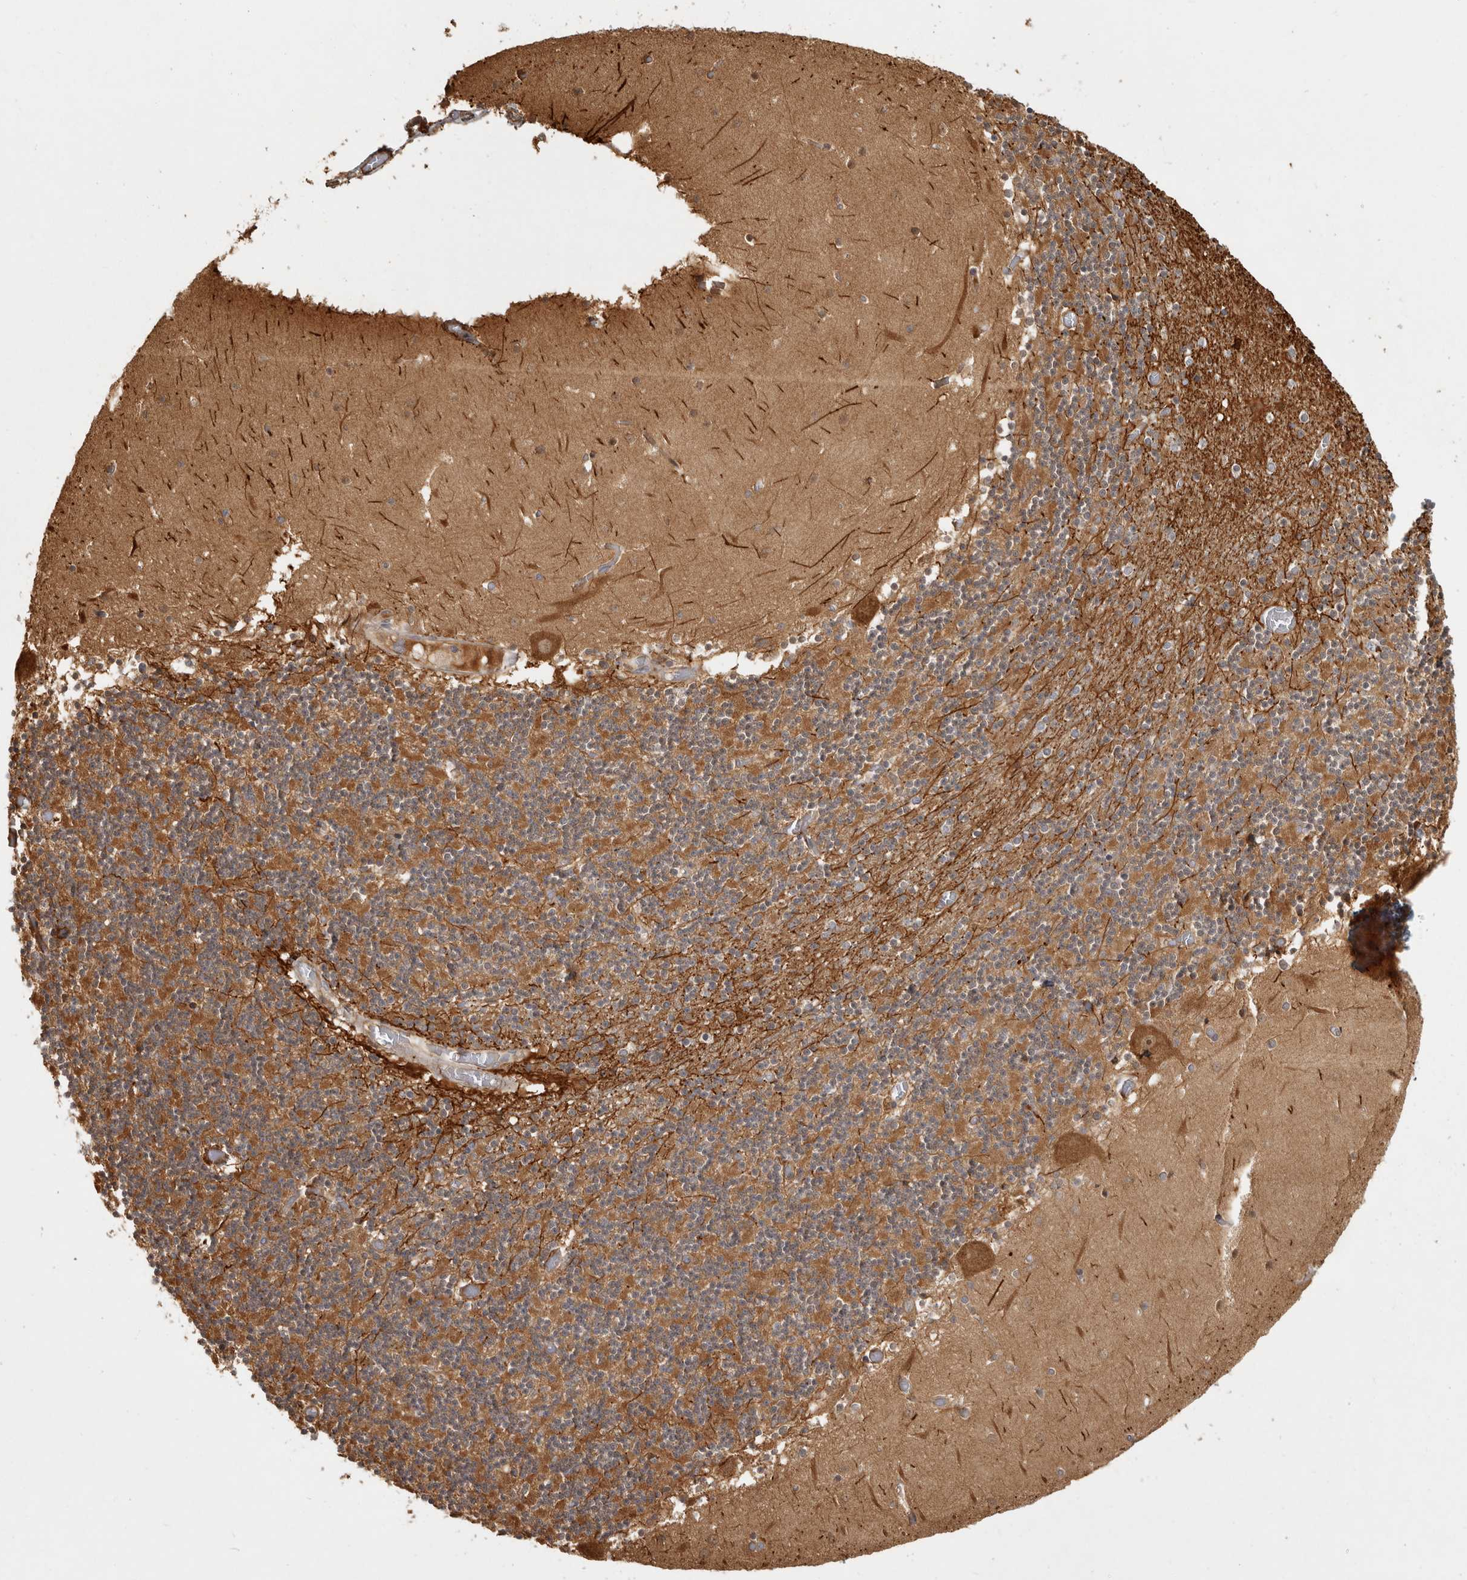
{"staining": {"intensity": "moderate", "quantity": ">75%", "location": "cytoplasmic/membranous"}, "tissue": "cerebellum", "cell_type": "Cells in granular layer", "image_type": "normal", "snomed": [{"axis": "morphology", "description": "Normal tissue, NOS"}, {"axis": "topography", "description": "Cerebellum"}], "caption": "Moderate cytoplasmic/membranous expression is seen in about >75% of cells in granular layer in unremarkable cerebellum.", "gene": "CAMSAP2", "patient": {"sex": "female", "age": 28}}